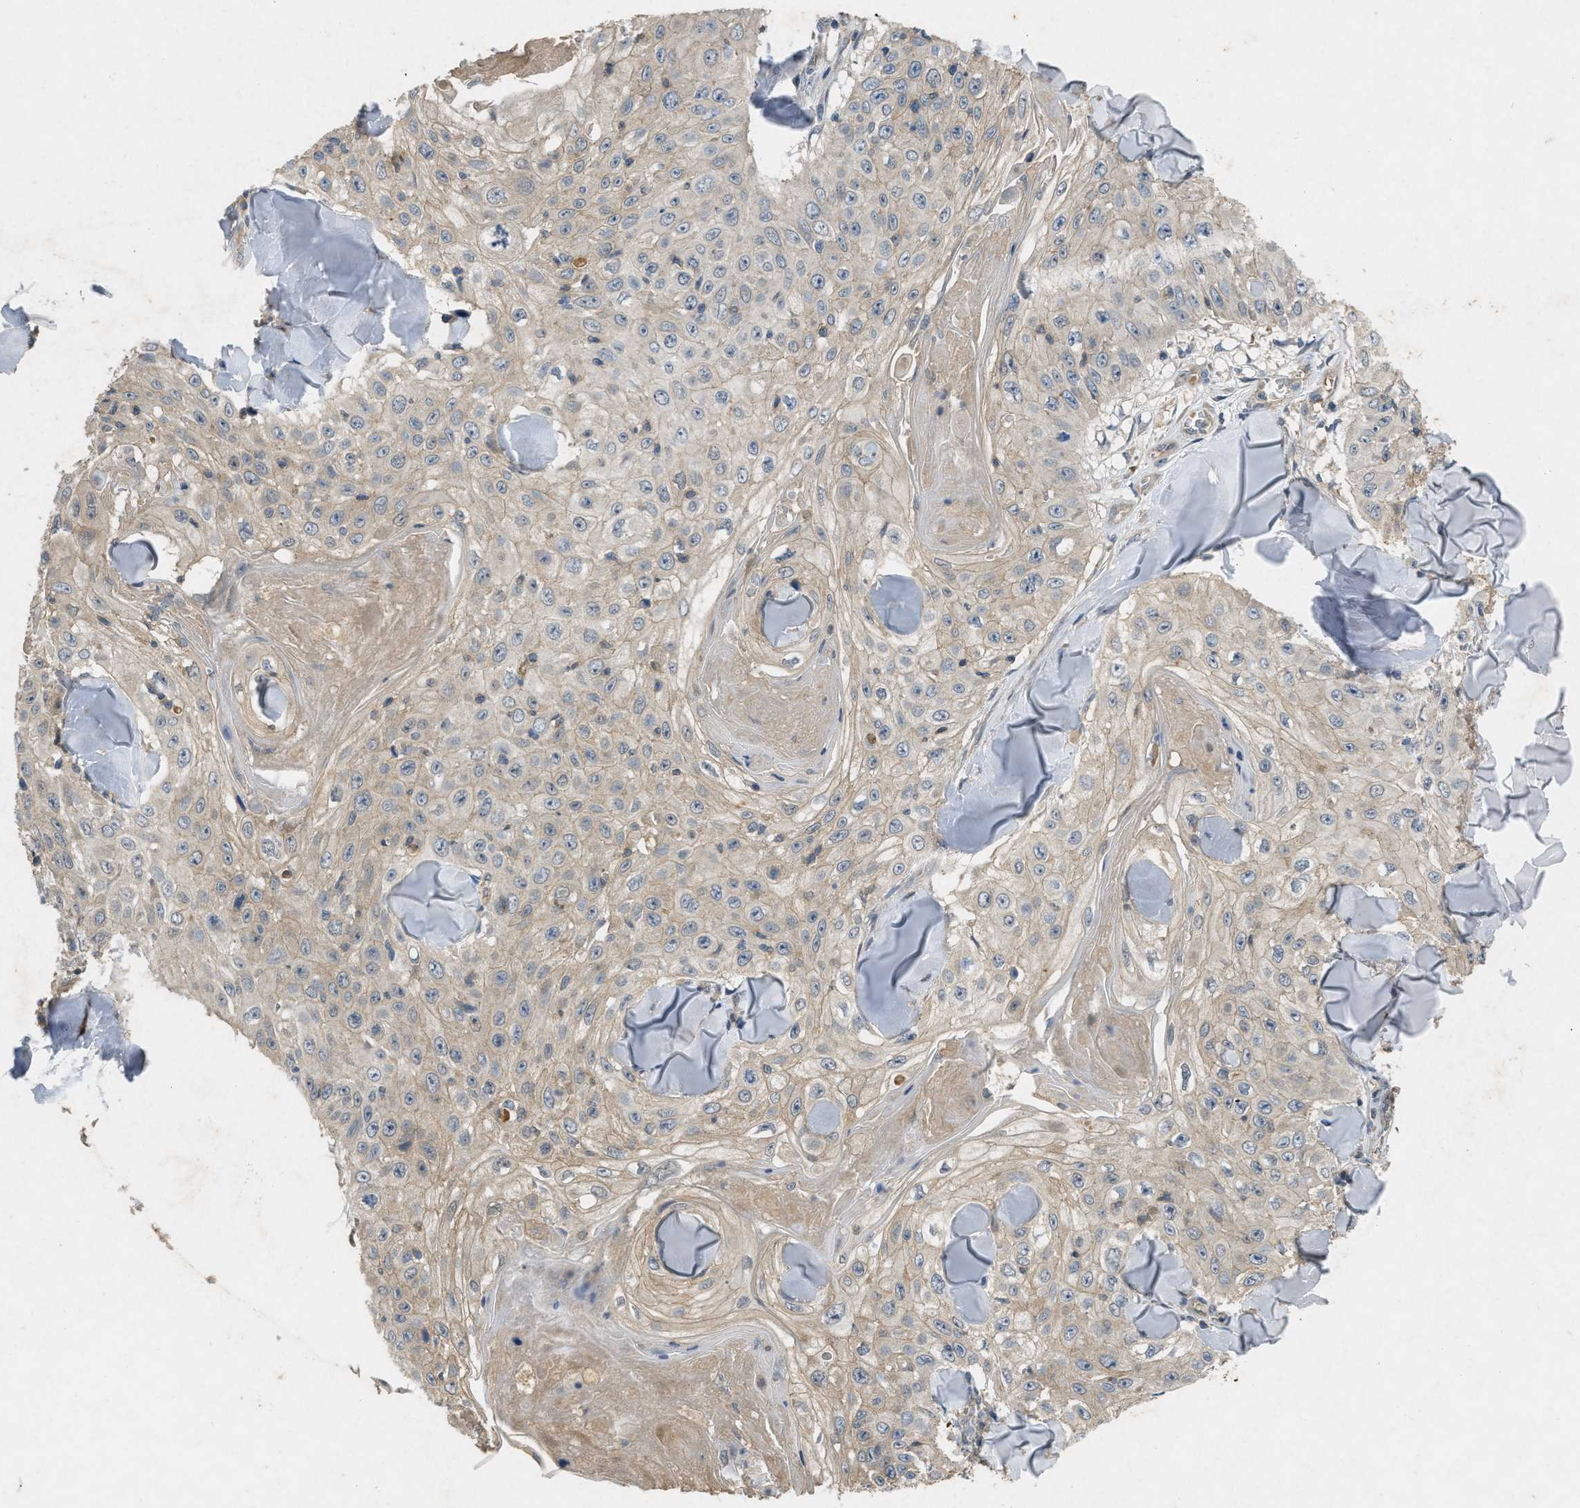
{"staining": {"intensity": "negative", "quantity": "none", "location": "none"}, "tissue": "skin cancer", "cell_type": "Tumor cells", "image_type": "cancer", "snomed": [{"axis": "morphology", "description": "Squamous cell carcinoma, NOS"}, {"axis": "topography", "description": "Skin"}], "caption": "IHC micrograph of neoplastic tissue: skin cancer (squamous cell carcinoma) stained with DAB (3,3'-diaminobenzidine) demonstrates no significant protein positivity in tumor cells.", "gene": "PPP3CA", "patient": {"sex": "male", "age": 86}}